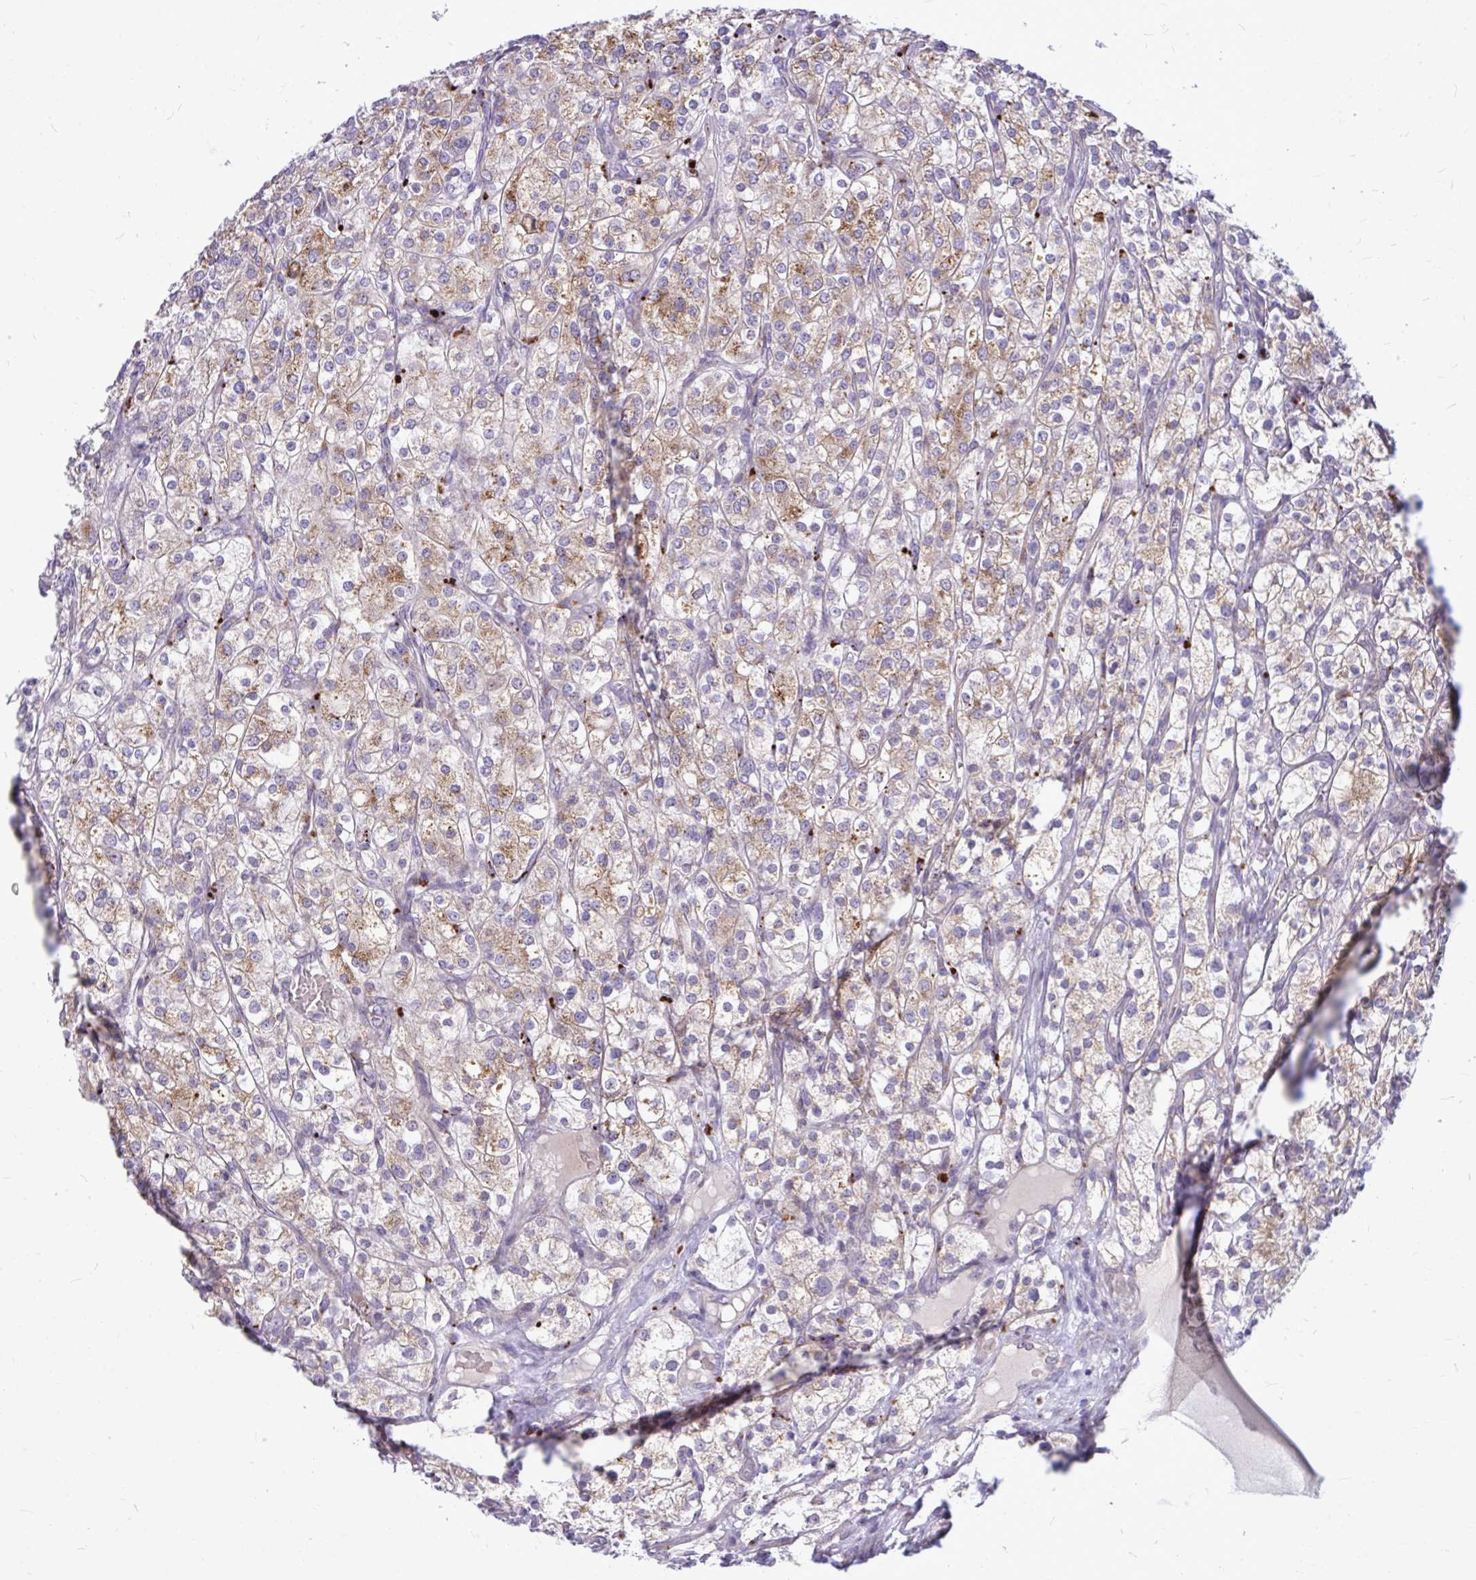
{"staining": {"intensity": "weak", "quantity": "25%-75%", "location": "cytoplasmic/membranous"}, "tissue": "renal cancer", "cell_type": "Tumor cells", "image_type": "cancer", "snomed": [{"axis": "morphology", "description": "Adenocarcinoma, NOS"}, {"axis": "topography", "description": "Kidney"}], "caption": "Renal cancer tissue demonstrates weak cytoplasmic/membranous expression in about 25%-75% of tumor cells, visualized by immunohistochemistry.", "gene": "ZSCAN25", "patient": {"sex": "male", "age": 80}}